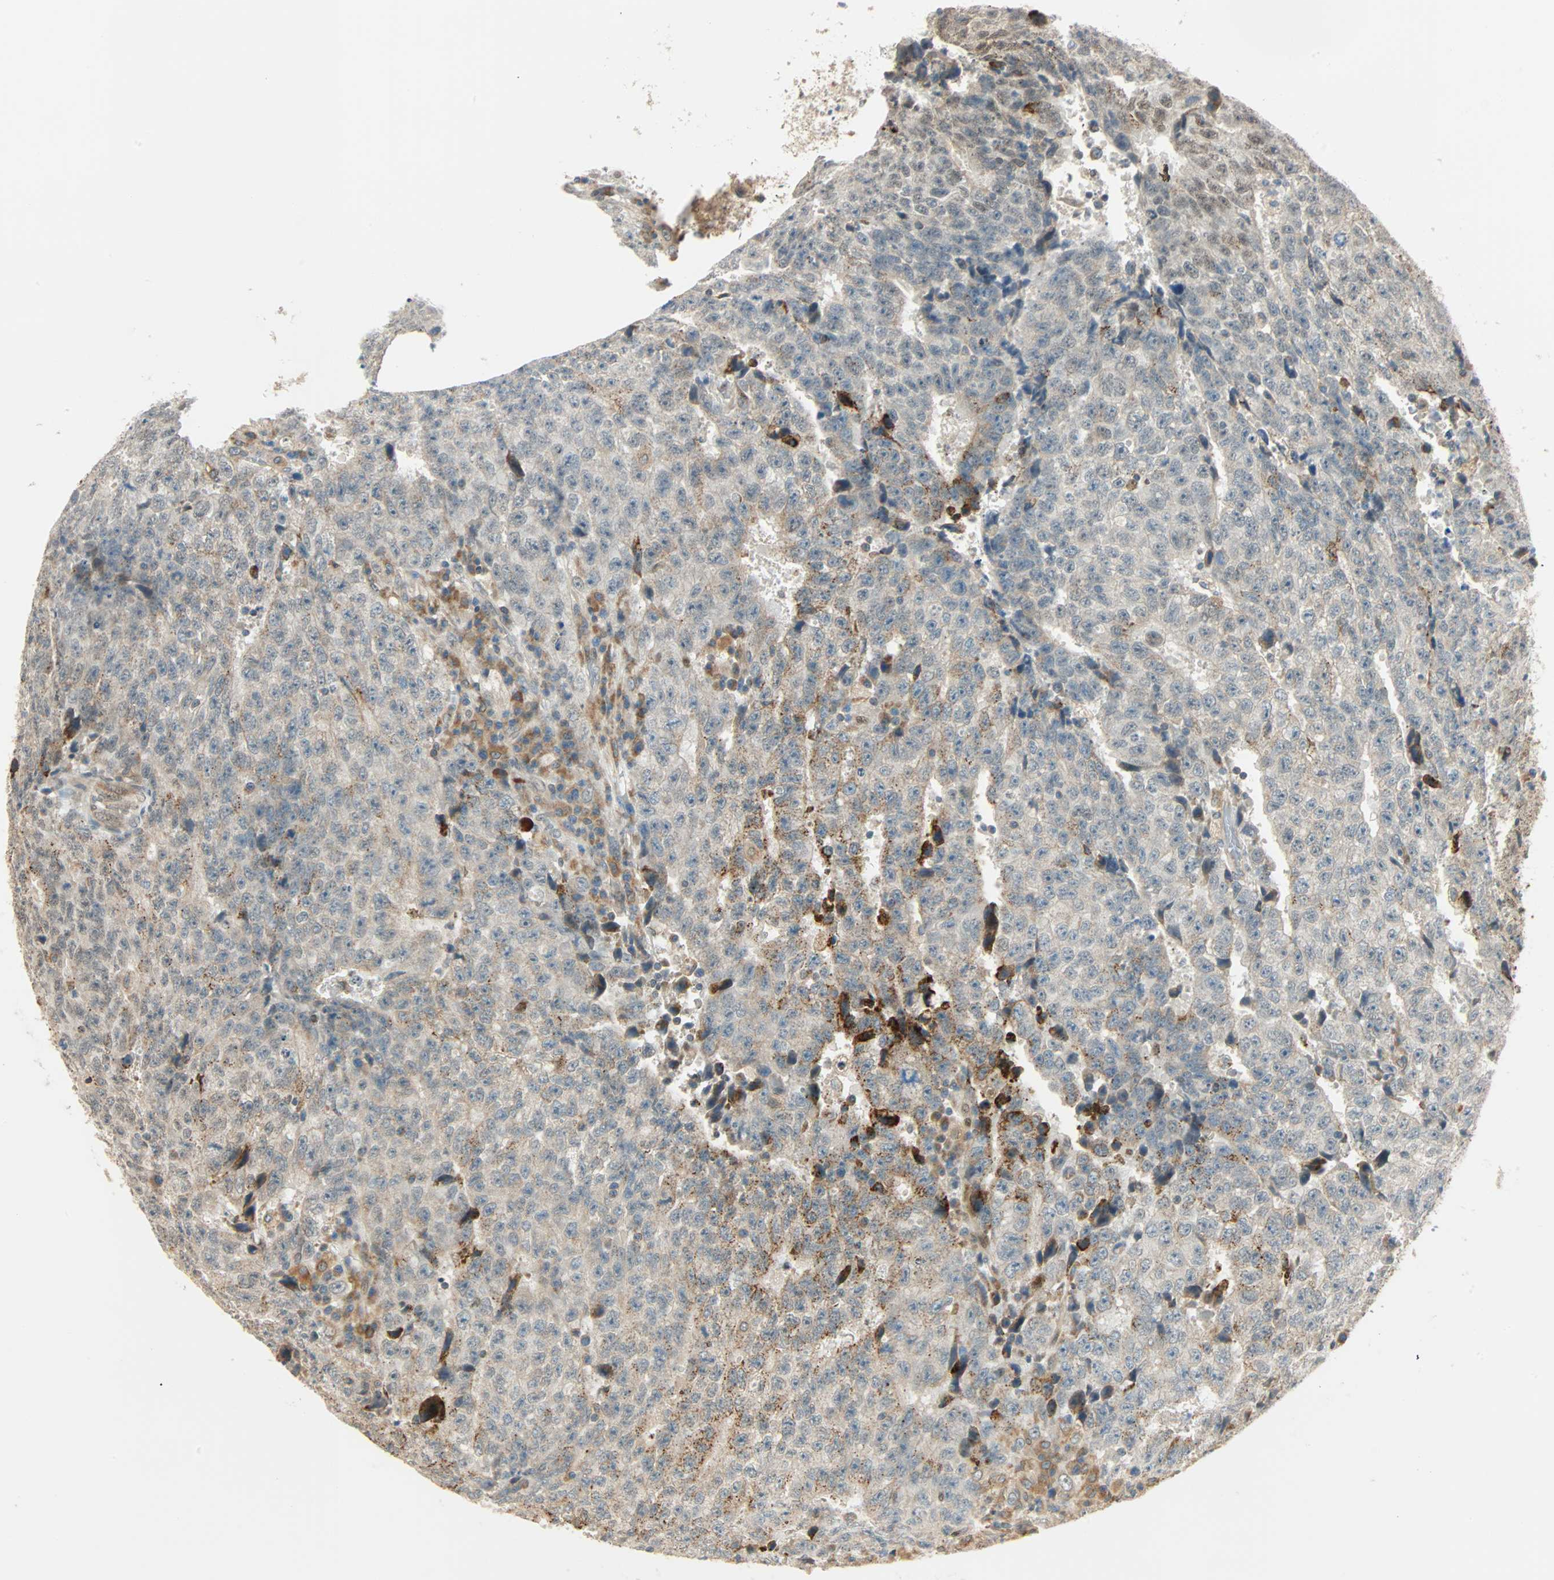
{"staining": {"intensity": "strong", "quantity": "25%-75%", "location": "cytoplasmic/membranous,nuclear"}, "tissue": "testis cancer", "cell_type": "Tumor cells", "image_type": "cancer", "snomed": [{"axis": "morphology", "description": "Necrosis, NOS"}, {"axis": "morphology", "description": "Carcinoma, Embryonal, NOS"}, {"axis": "topography", "description": "Testis"}], "caption": "Testis embryonal carcinoma was stained to show a protein in brown. There is high levels of strong cytoplasmic/membranous and nuclear positivity in about 25%-75% of tumor cells. (brown staining indicates protein expression, while blue staining denotes nuclei).", "gene": "PNPLA6", "patient": {"sex": "male", "age": 19}}